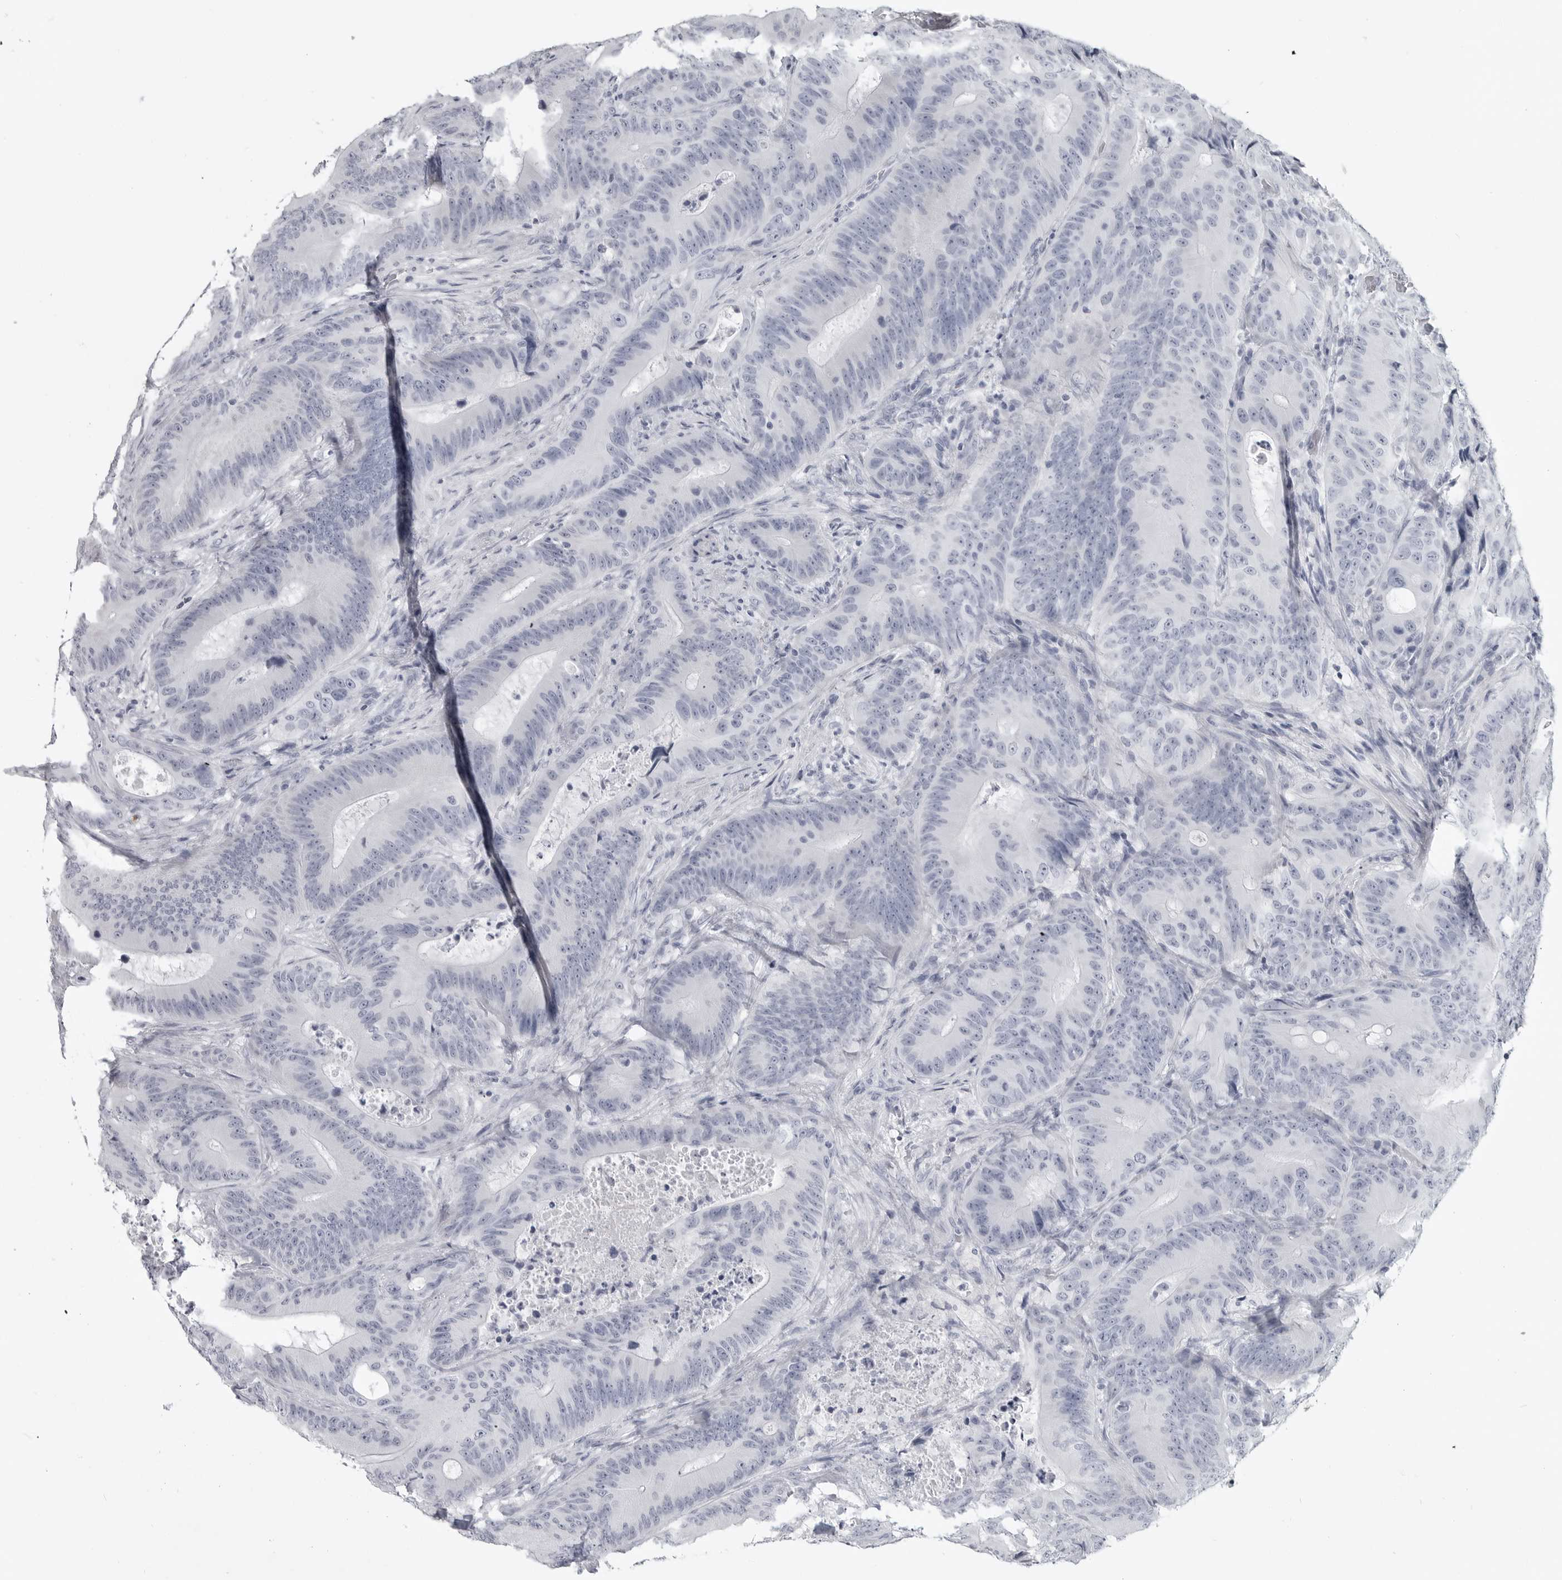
{"staining": {"intensity": "negative", "quantity": "none", "location": "none"}, "tissue": "colorectal cancer", "cell_type": "Tumor cells", "image_type": "cancer", "snomed": [{"axis": "morphology", "description": "Adenocarcinoma, NOS"}, {"axis": "topography", "description": "Colon"}], "caption": "There is no significant expression in tumor cells of colorectal adenocarcinoma.", "gene": "LY6D", "patient": {"sex": "male", "age": 83}}